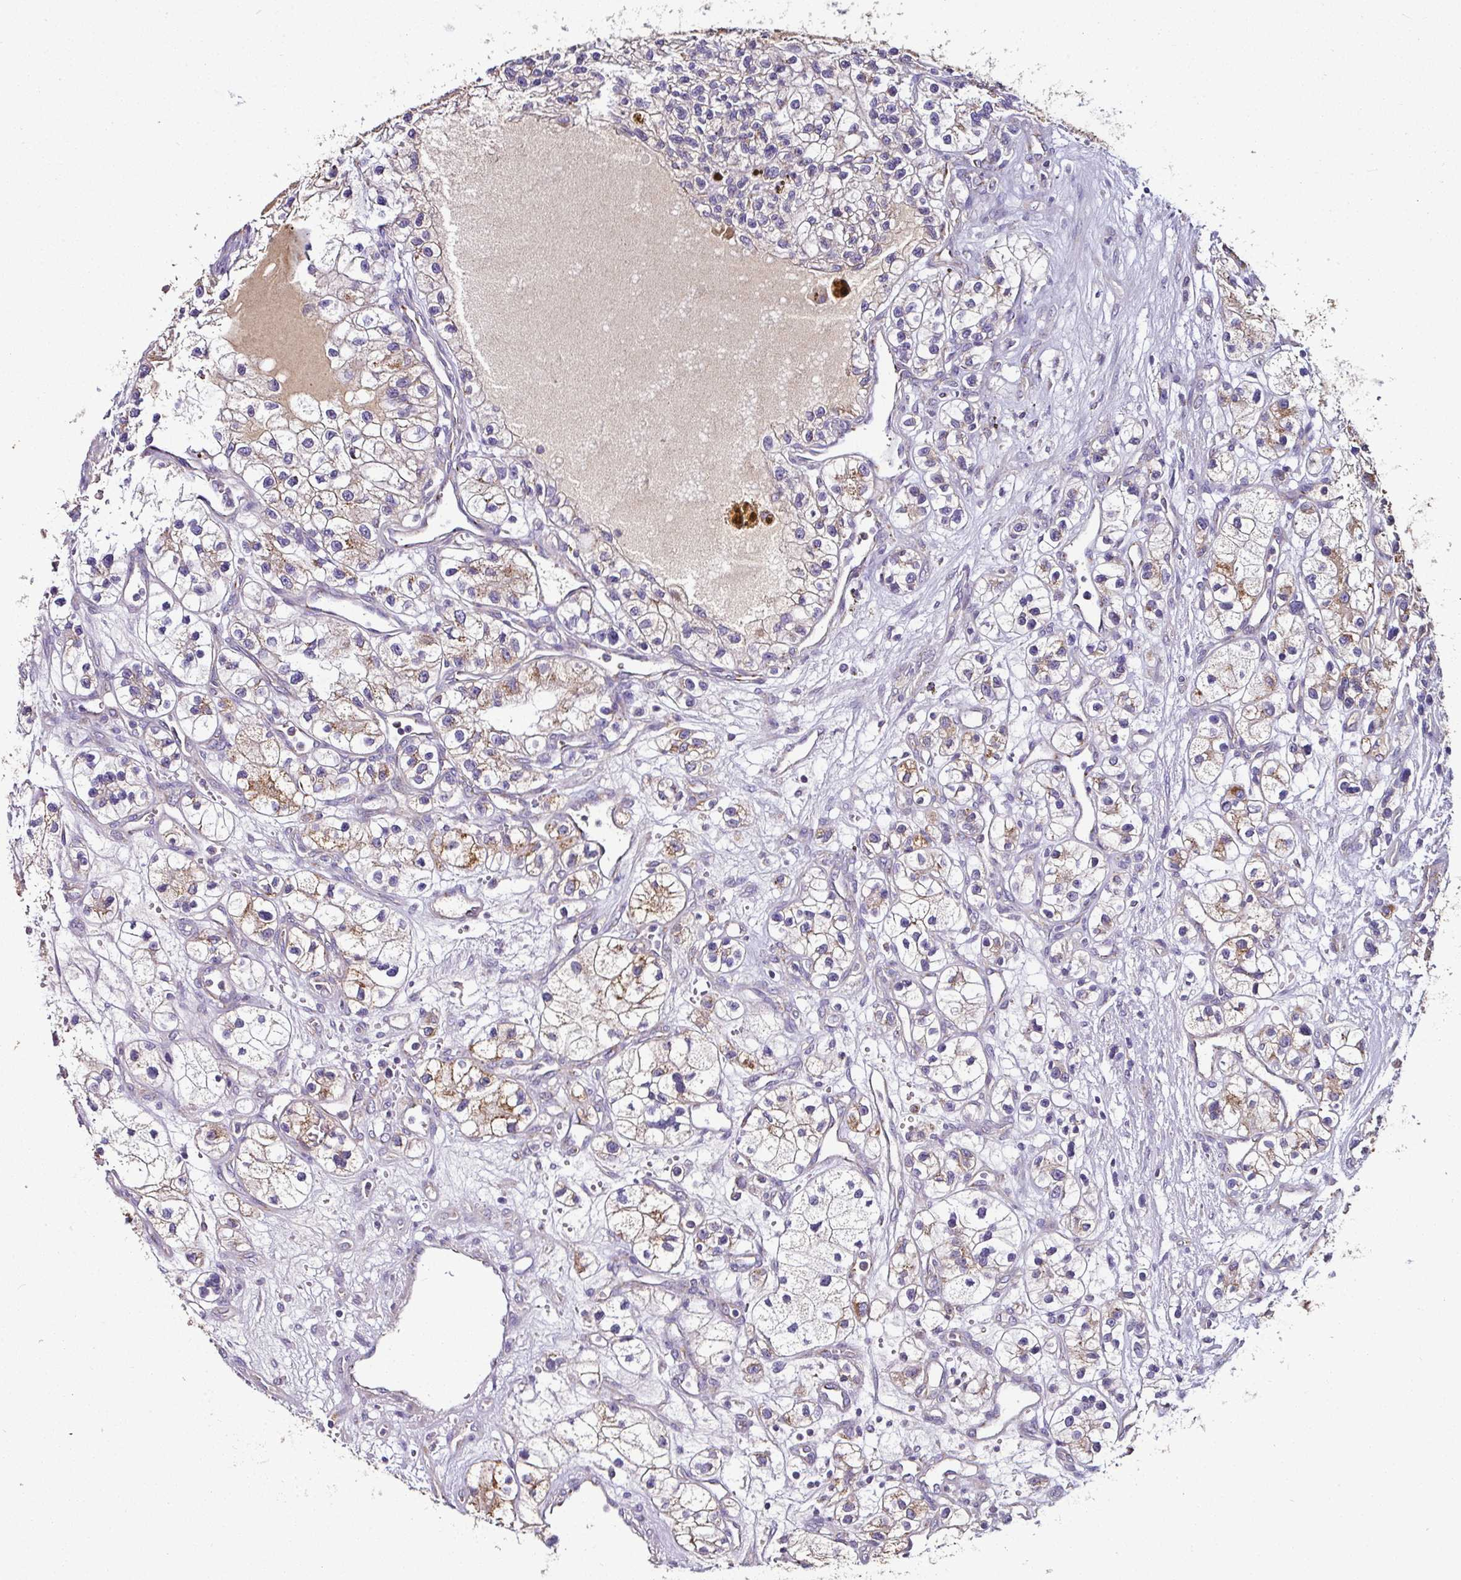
{"staining": {"intensity": "moderate", "quantity": "25%-75%", "location": "cytoplasmic/membranous"}, "tissue": "renal cancer", "cell_type": "Tumor cells", "image_type": "cancer", "snomed": [{"axis": "morphology", "description": "Adenocarcinoma, NOS"}, {"axis": "topography", "description": "Kidney"}], "caption": "Protein staining demonstrates moderate cytoplasmic/membranous staining in about 25%-75% of tumor cells in adenocarcinoma (renal).", "gene": "CPD", "patient": {"sex": "female", "age": 57}}